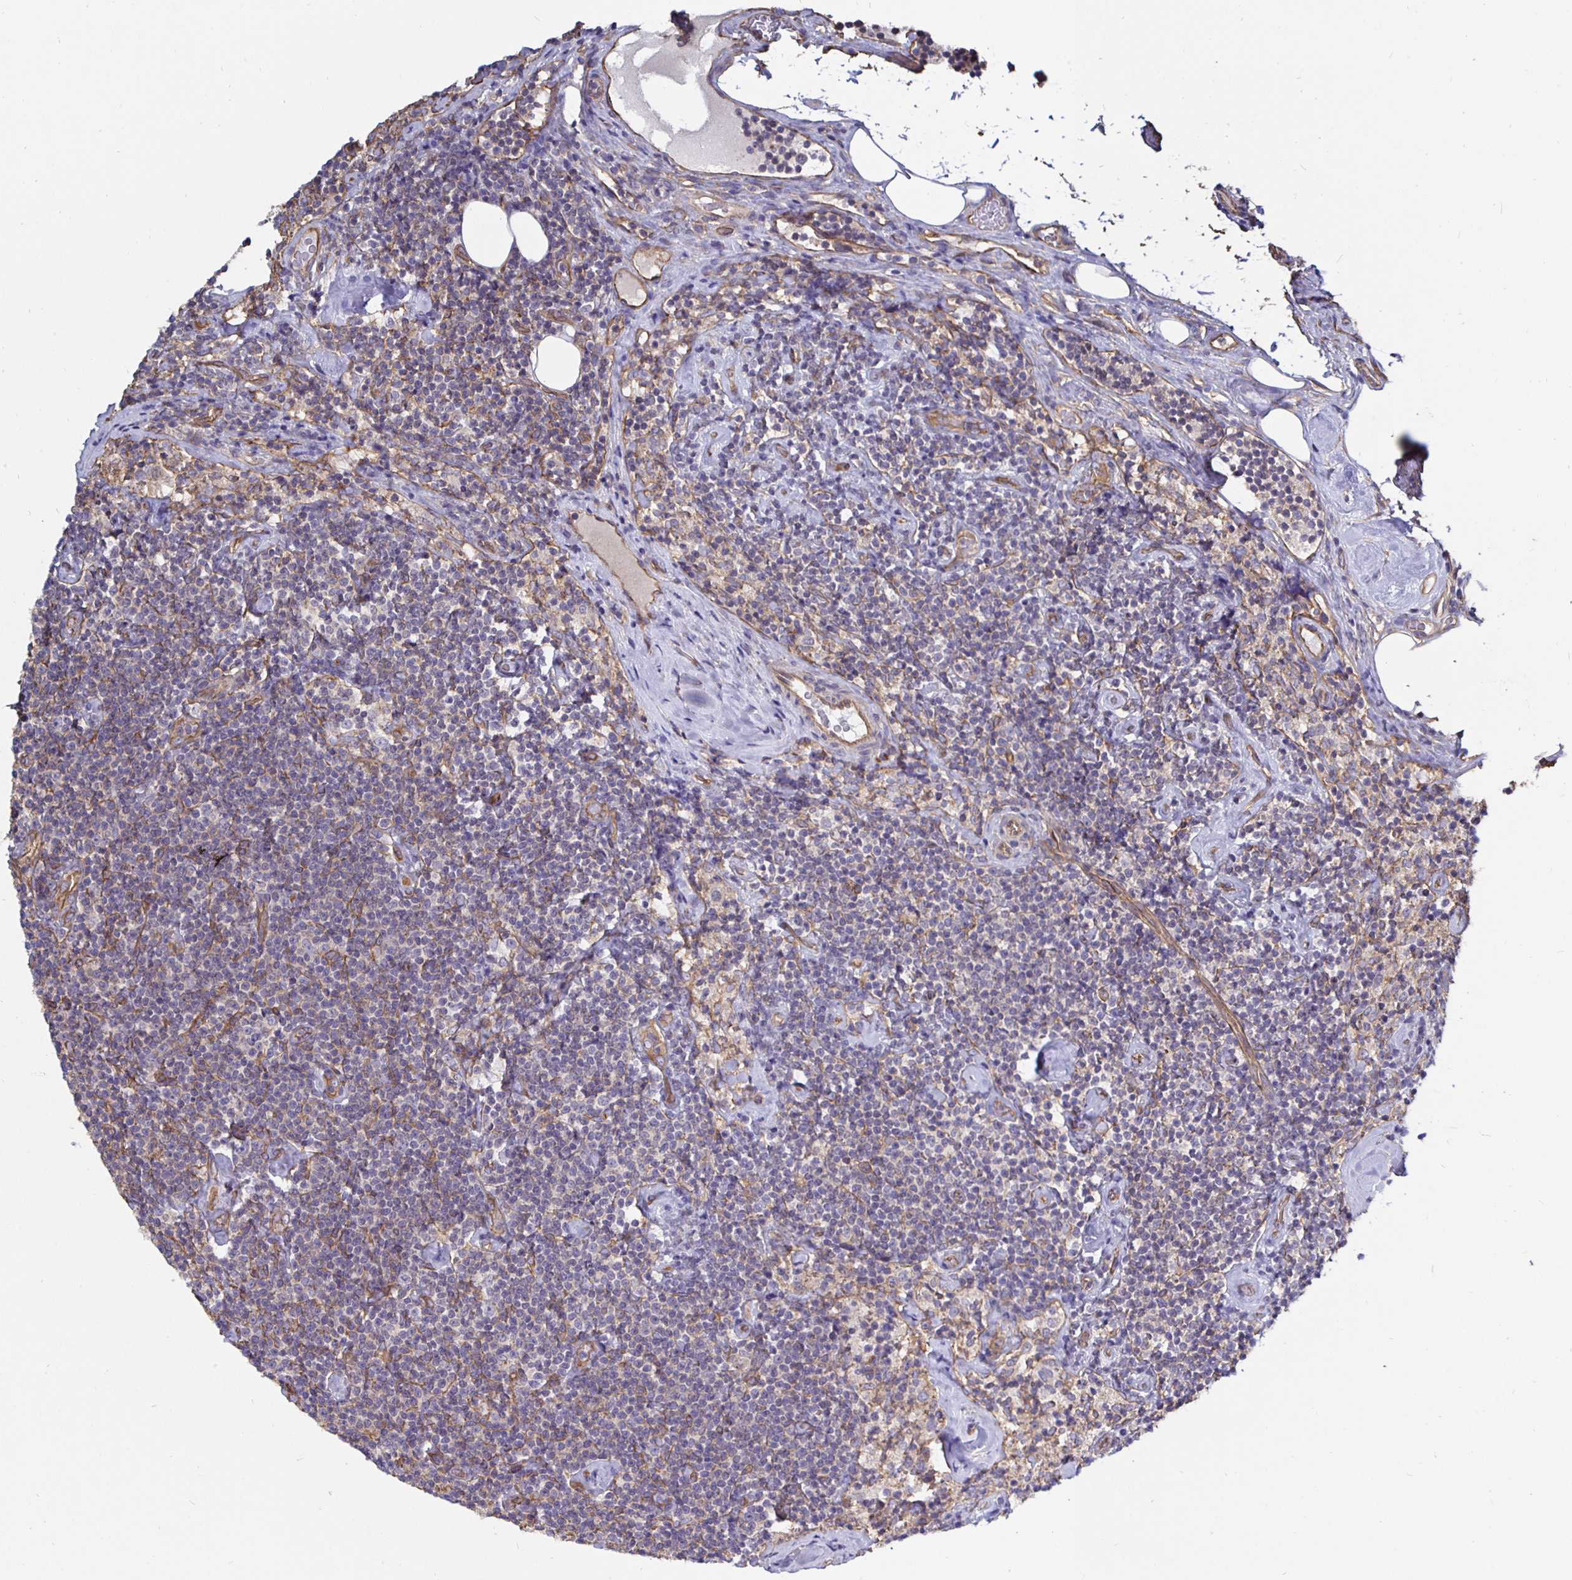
{"staining": {"intensity": "negative", "quantity": "none", "location": "none"}, "tissue": "lymphoma", "cell_type": "Tumor cells", "image_type": "cancer", "snomed": [{"axis": "morphology", "description": "Malignant lymphoma, non-Hodgkin's type, Low grade"}, {"axis": "topography", "description": "Lymph node"}], "caption": "There is no significant staining in tumor cells of lymphoma. (IHC, brightfield microscopy, high magnification).", "gene": "ARHGEF39", "patient": {"sex": "male", "age": 81}}